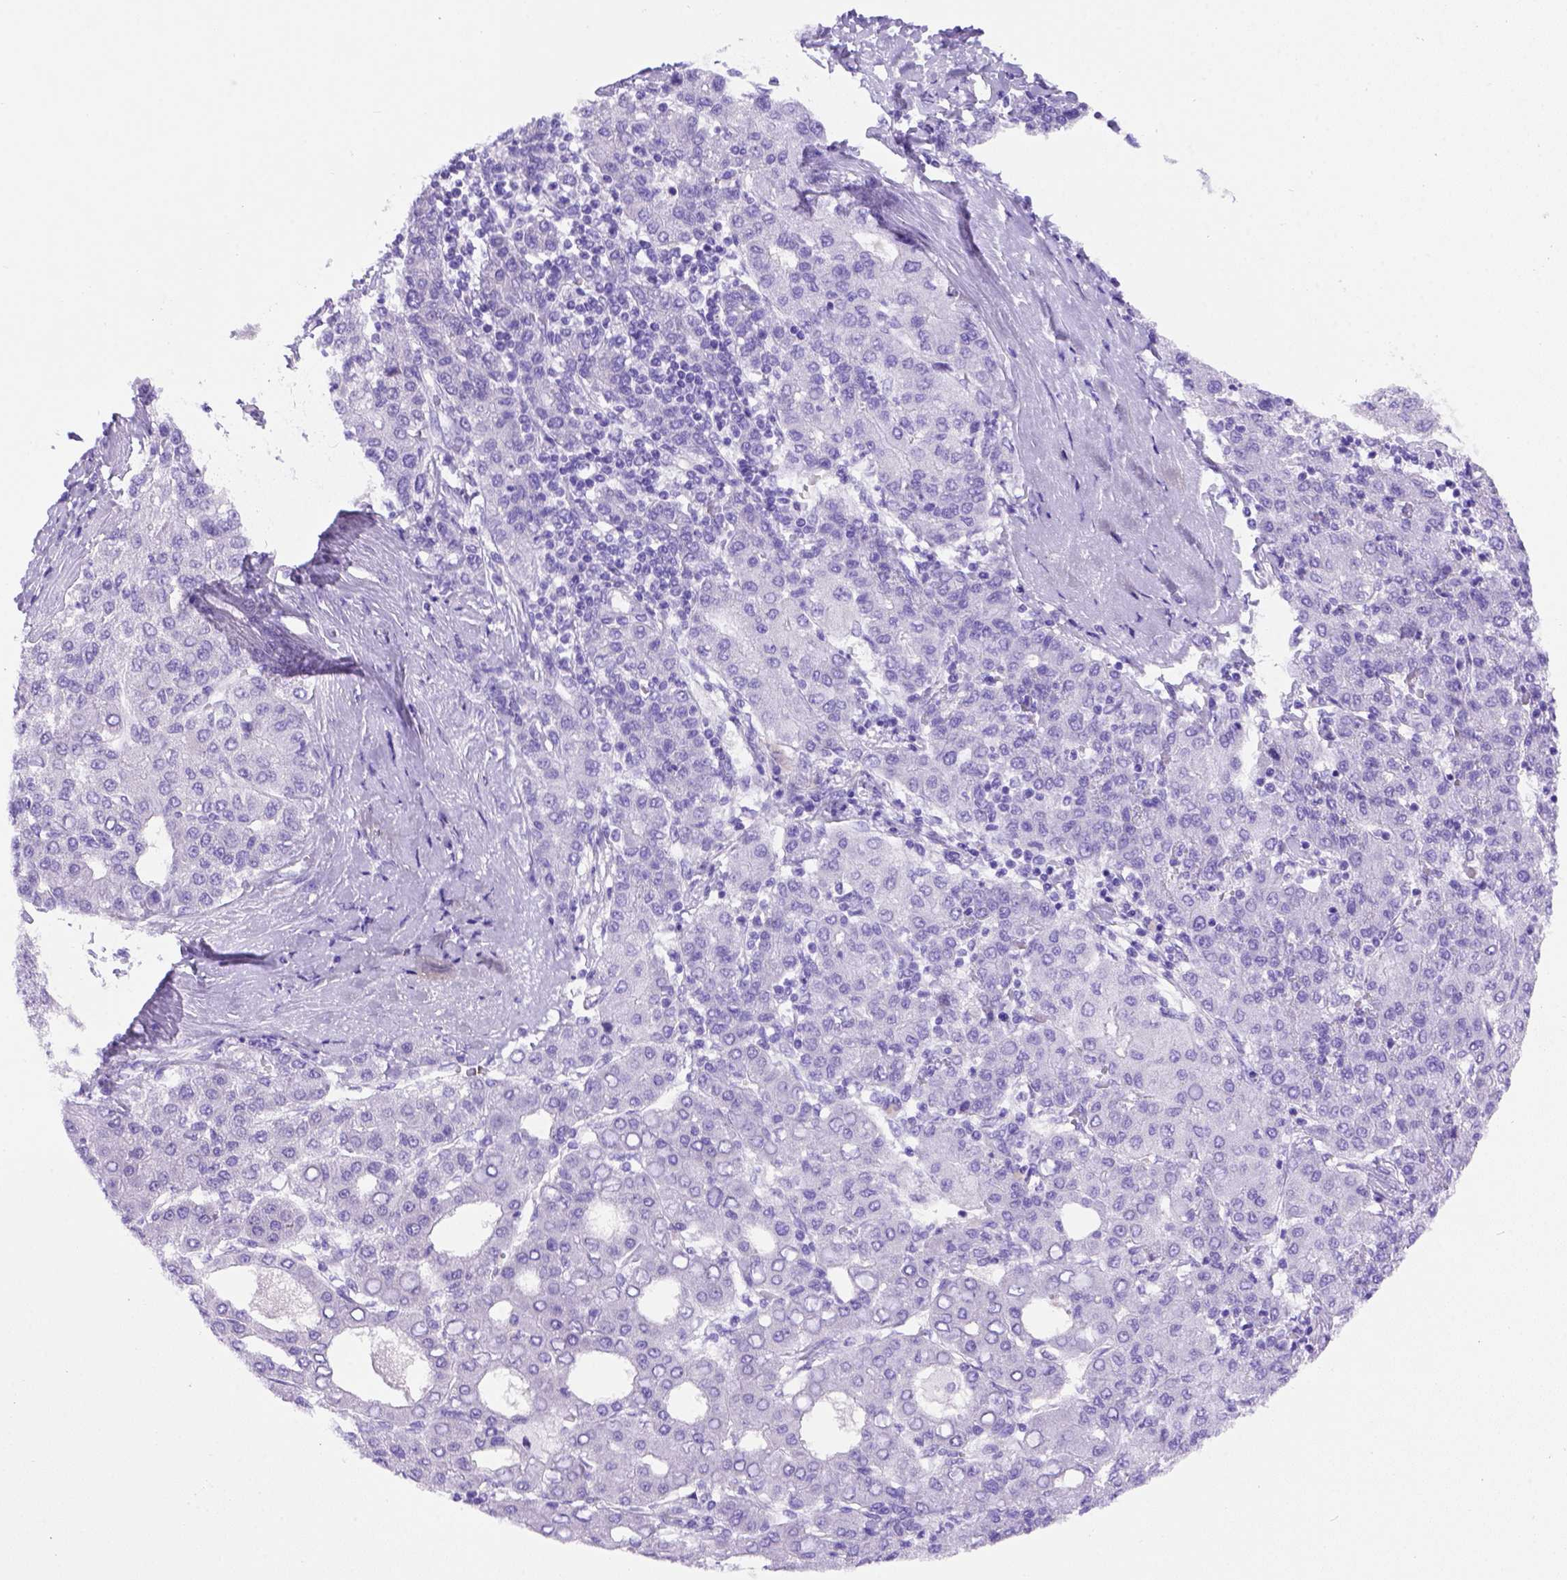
{"staining": {"intensity": "negative", "quantity": "none", "location": "none"}, "tissue": "liver cancer", "cell_type": "Tumor cells", "image_type": "cancer", "snomed": [{"axis": "morphology", "description": "Carcinoma, Hepatocellular, NOS"}, {"axis": "topography", "description": "Liver"}], "caption": "Liver cancer (hepatocellular carcinoma) was stained to show a protein in brown. There is no significant positivity in tumor cells. The staining is performed using DAB (3,3'-diaminobenzidine) brown chromogen with nuclei counter-stained in using hematoxylin.", "gene": "FOXI1", "patient": {"sex": "male", "age": 65}}